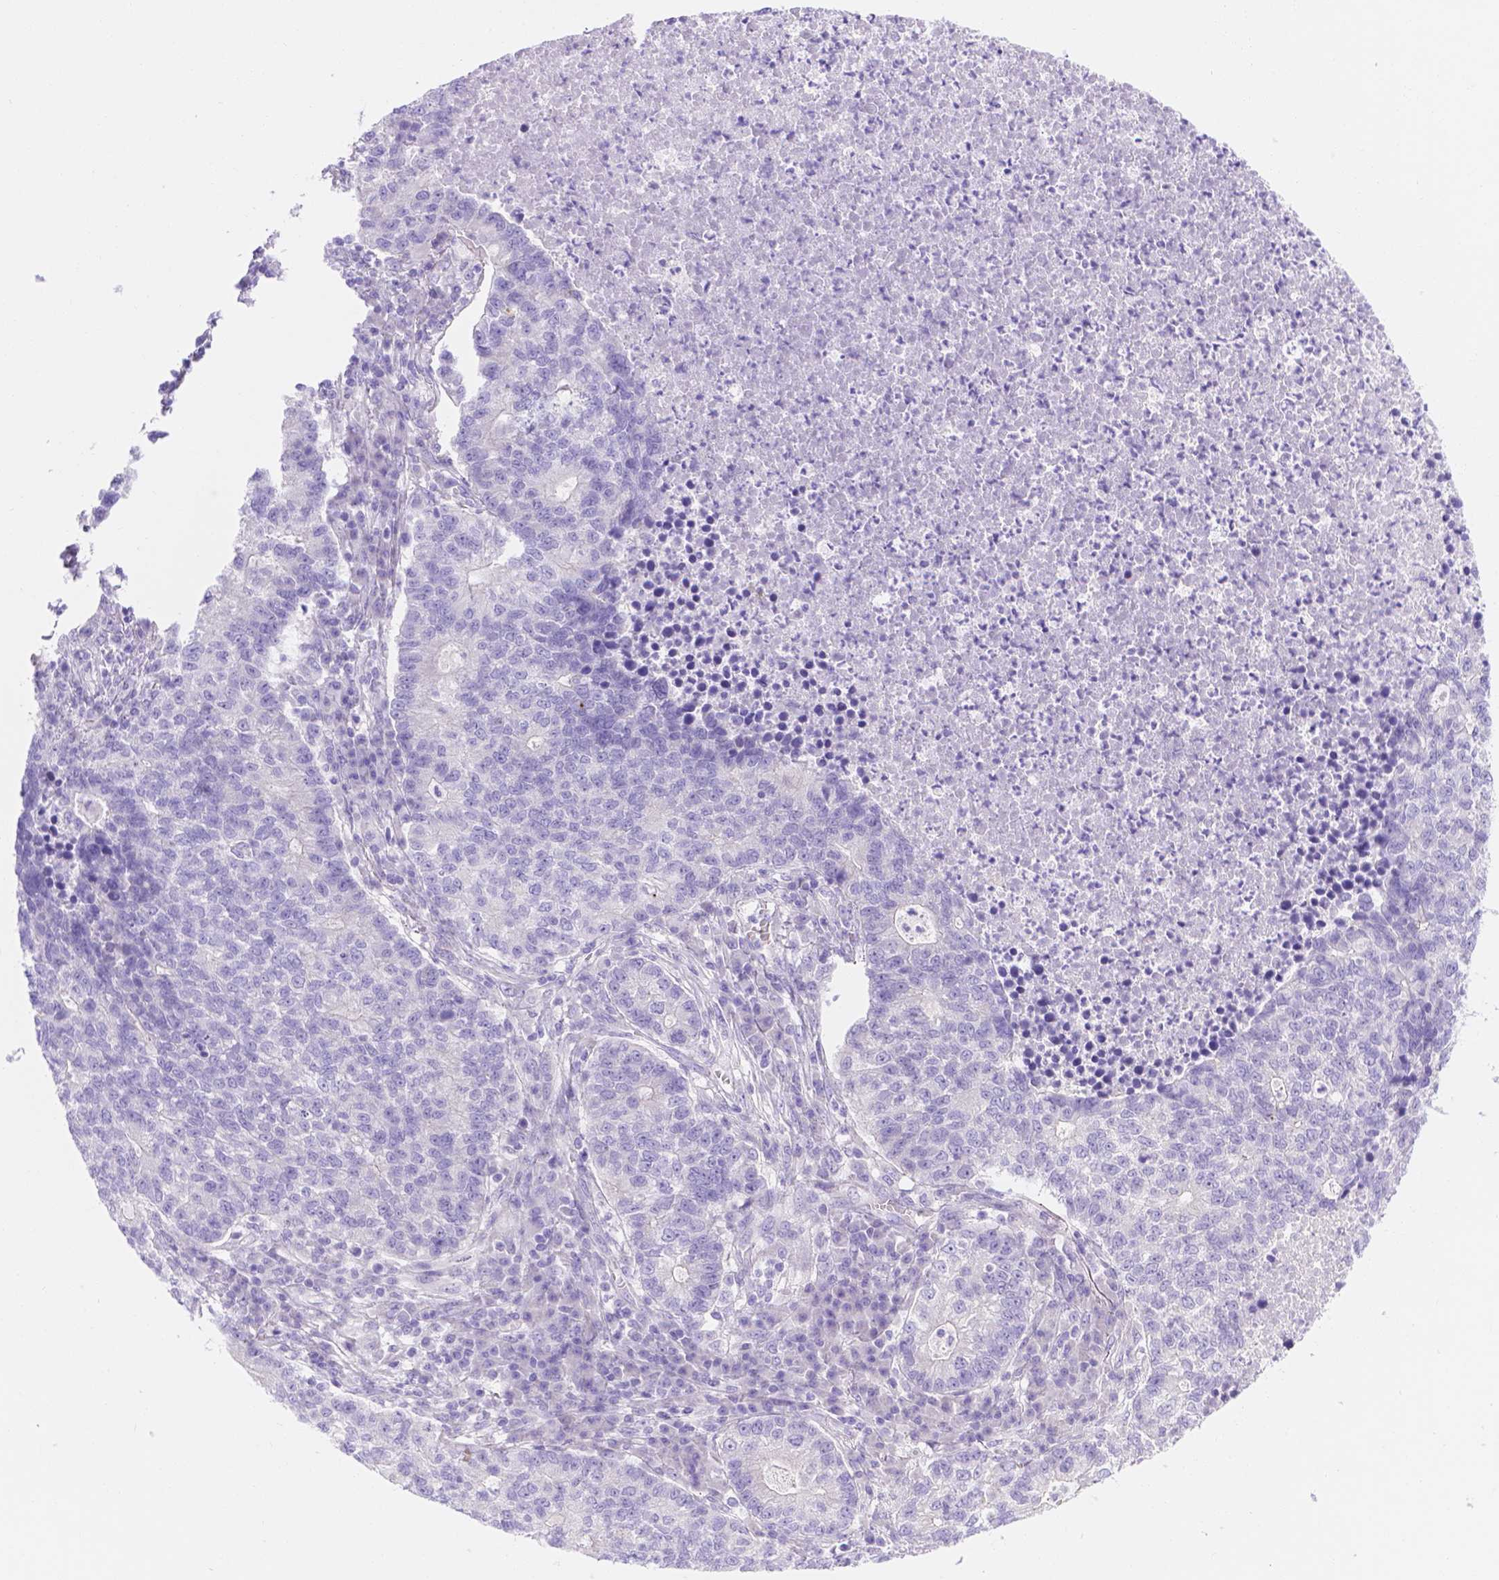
{"staining": {"intensity": "negative", "quantity": "none", "location": "none"}, "tissue": "lung cancer", "cell_type": "Tumor cells", "image_type": "cancer", "snomed": [{"axis": "morphology", "description": "Adenocarcinoma, NOS"}, {"axis": "topography", "description": "Lung"}], "caption": "Tumor cells show no significant expression in lung cancer.", "gene": "MLN", "patient": {"sex": "male", "age": 57}}